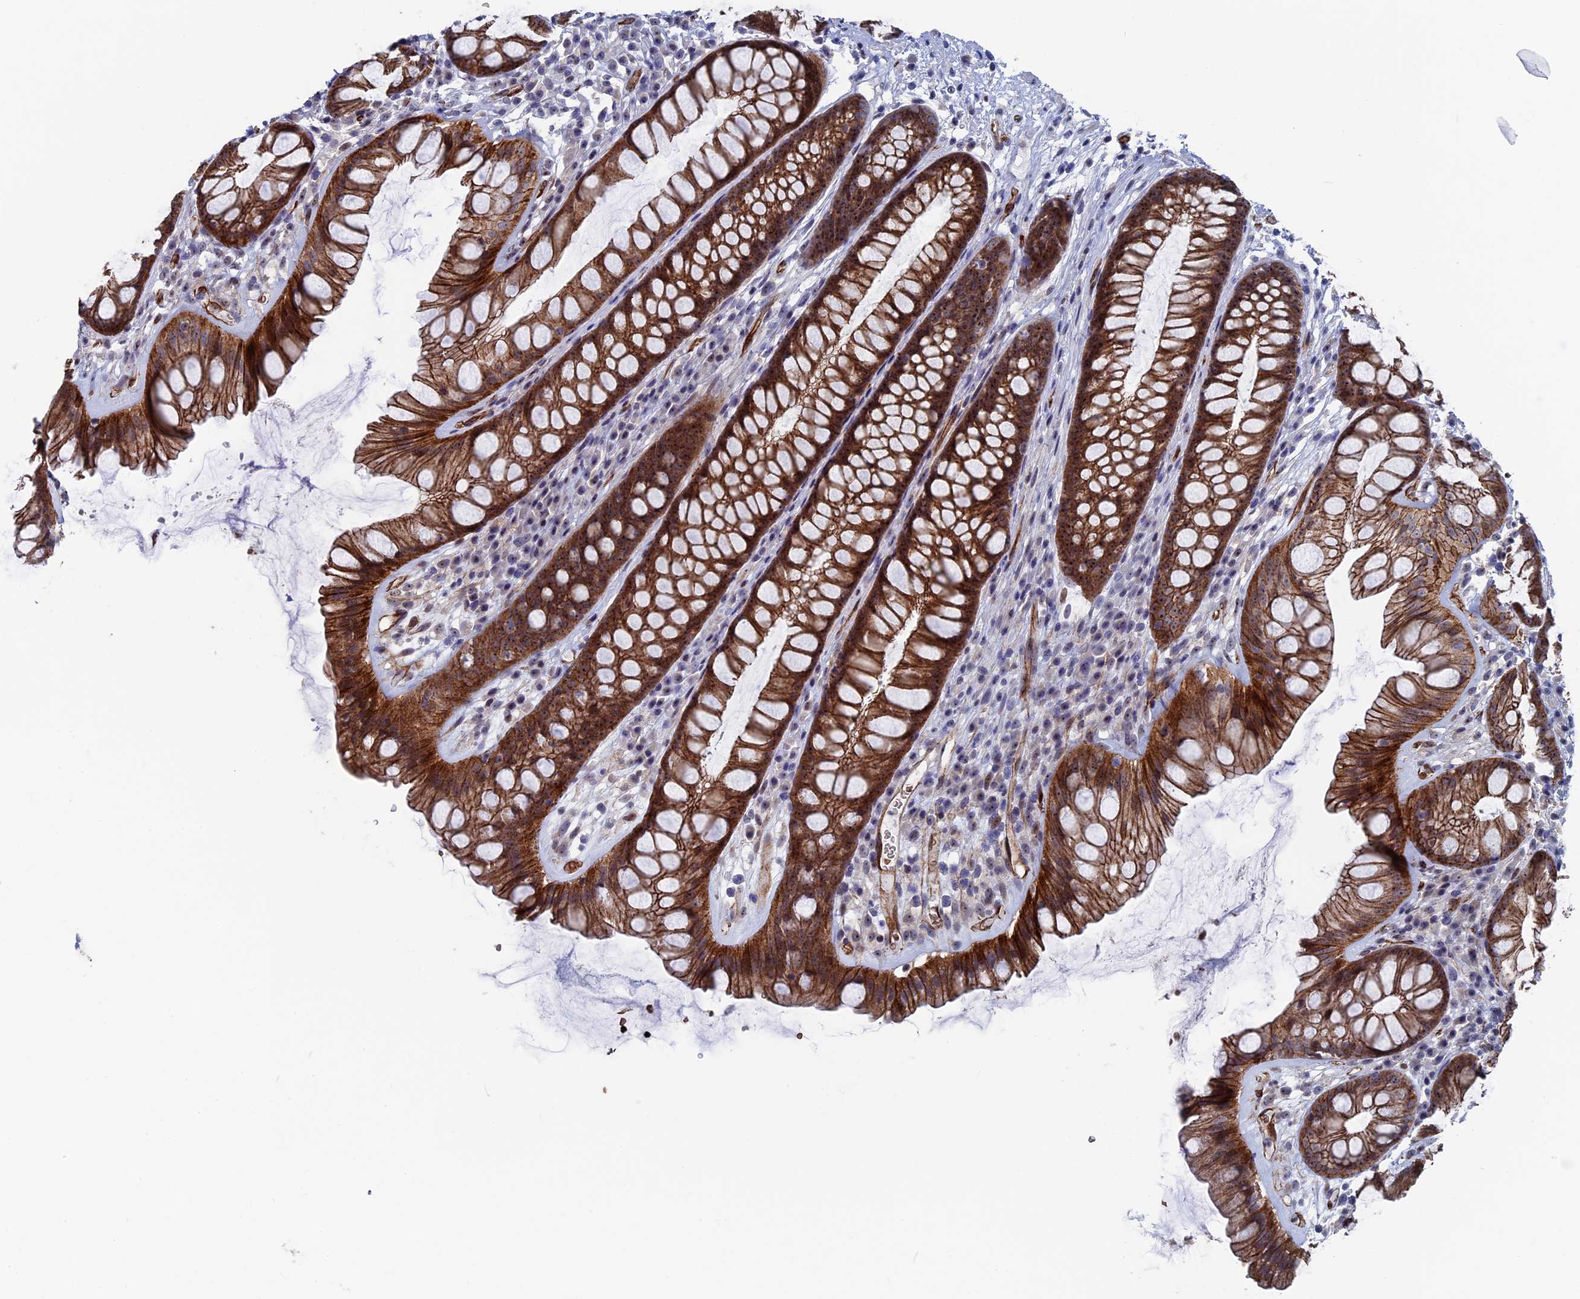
{"staining": {"intensity": "strong", "quantity": ">75%", "location": "cytoplasmic/membranous,nuclear"}, "tissue": "rectum", "cell_type": "Glandular cells", "image_type": "normal", "snomed": [{"axis": "morphology", "description": "Normal tissue, NOS"}, {"axis": "topography", "description": "Rectum"}], "caption": "About >75% of glandular cells in normal rectum display strong cytoplasmic/membranous,nuclear protein positivity as visualized by brown immunohistochemical staining.", "gene": "EXOSC9", "patient": {"sex": "male", "age": 74}}